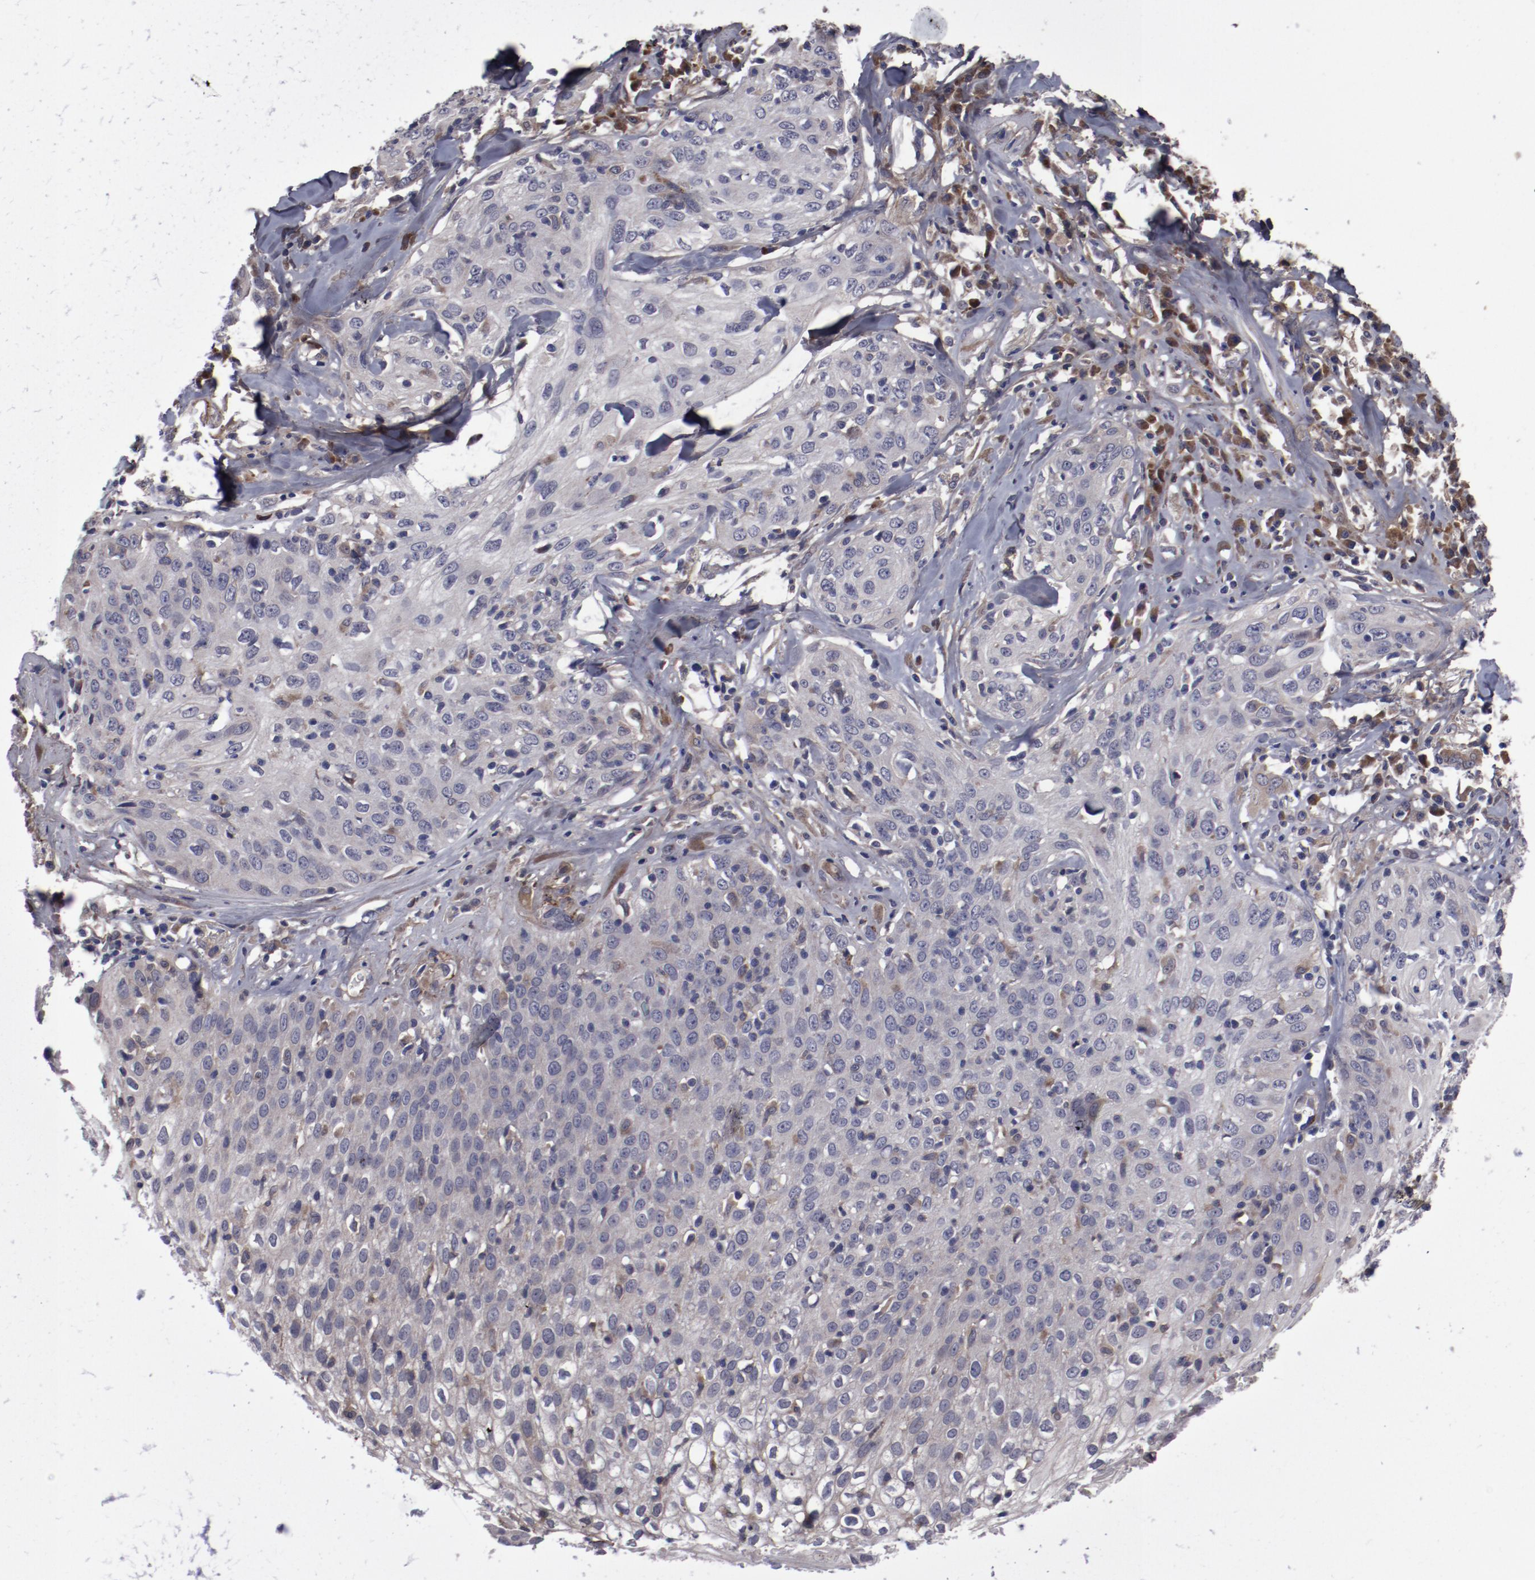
{"staining": {"intensity": "weak", "quantity": "<25%", "location": "cytoplasmic/membranous"}, "tissue": "skin cancer", "cell_type": "Tumor cells", "image_type": "cancer", "snomed": [{"axis": "morphology", "description": "Squamous cell carcinoma, NOS"}, {"axis": "topography", "description": "Skin"}], "caption": "Tumor cells are negative for brown protein staining in skin squamous cell carcinoma.", "gene": "IL12A", "patient": {"sex": "male", "age": 65}}